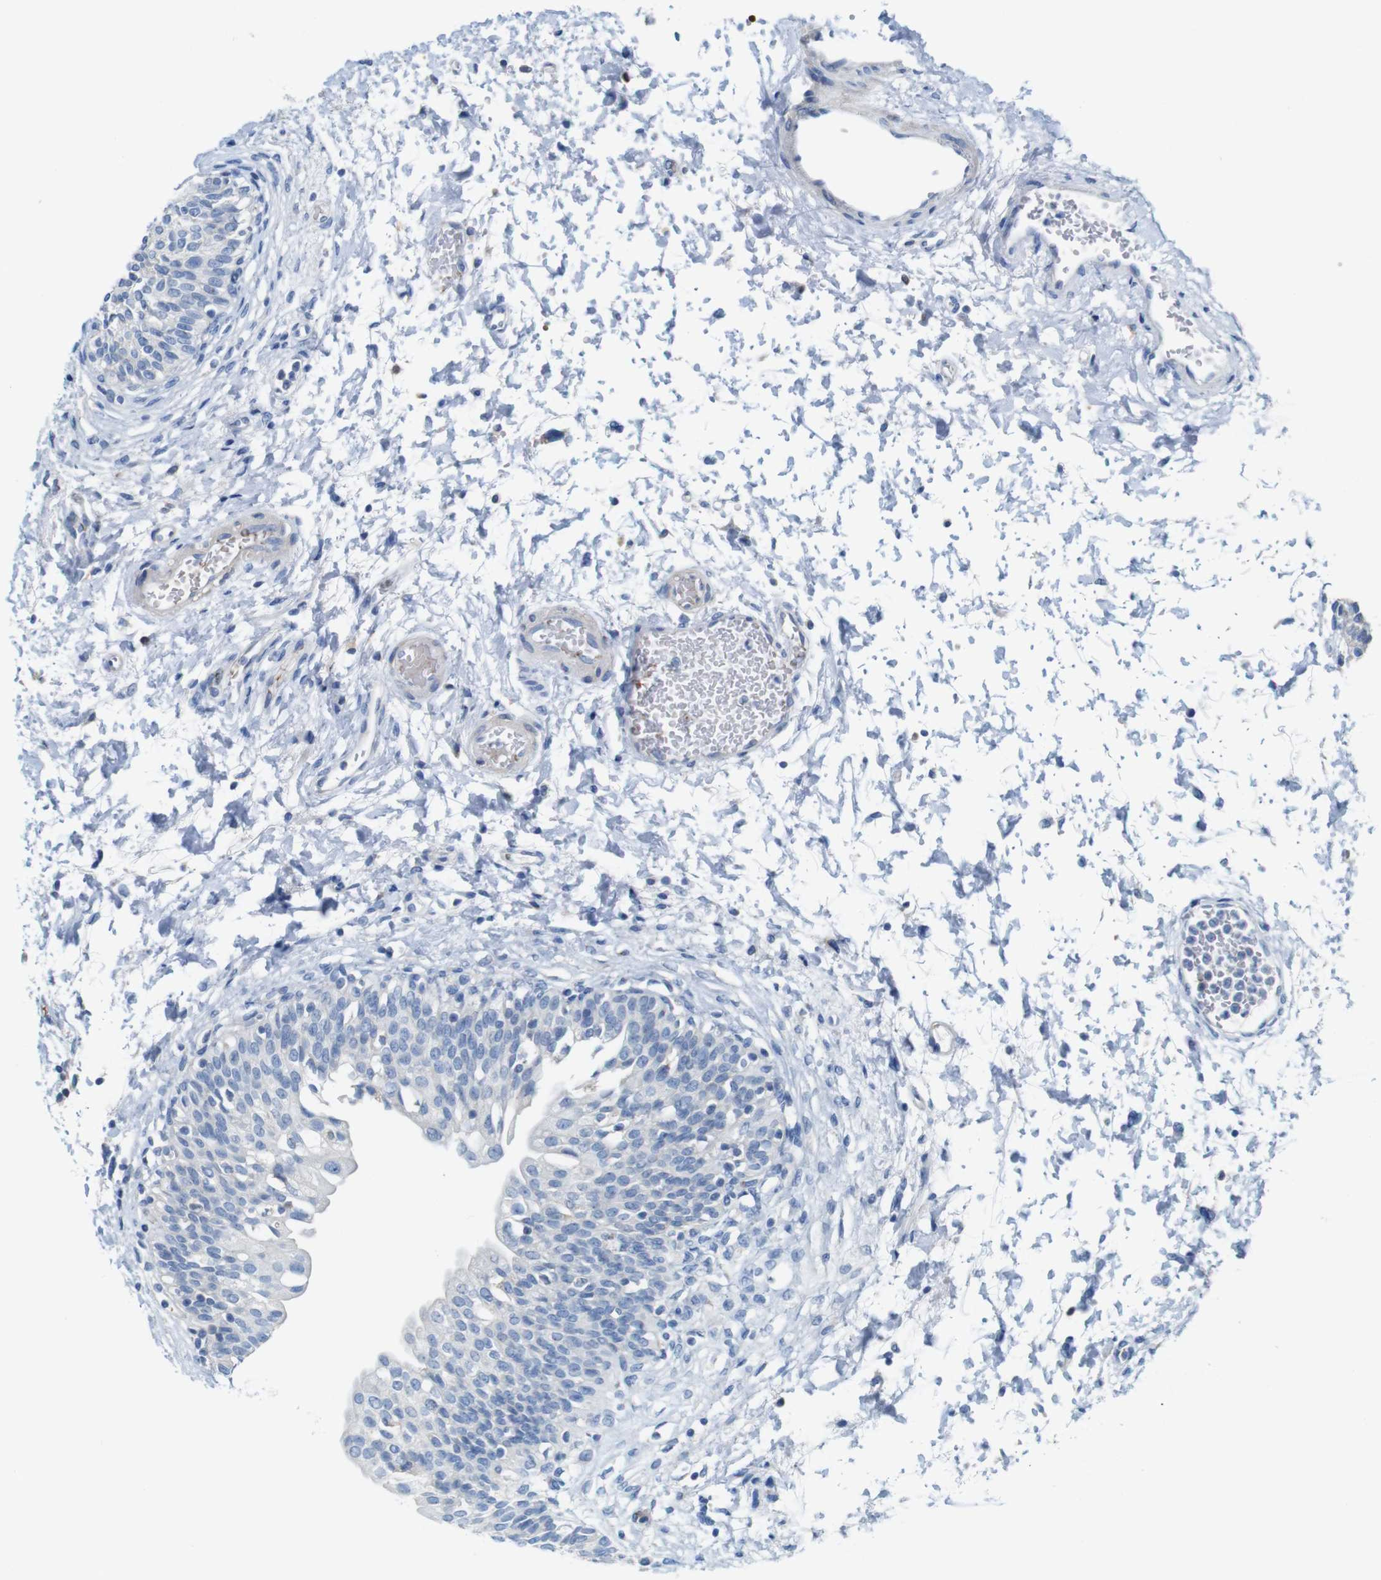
{"staining": {"intensity": "negative", "quantity": "none", "location": "none"}, "tissue": "urinary bladder", "cell_type": "Urothelial cells", "image_type": "normal", "snomed": [{"axis": "morphology", "description": "Normal tissue, NOS"}, {"axis": "topography", "description": "Urinary bladder"}], "caption": "DAB immunohistochemical staining of normal urinary bladder exhibits no significant expression in urothelial cells. Nuclei are stained in blue.", "gene": "IGSF8", "patient": {"sex": "male", "age": 55}}